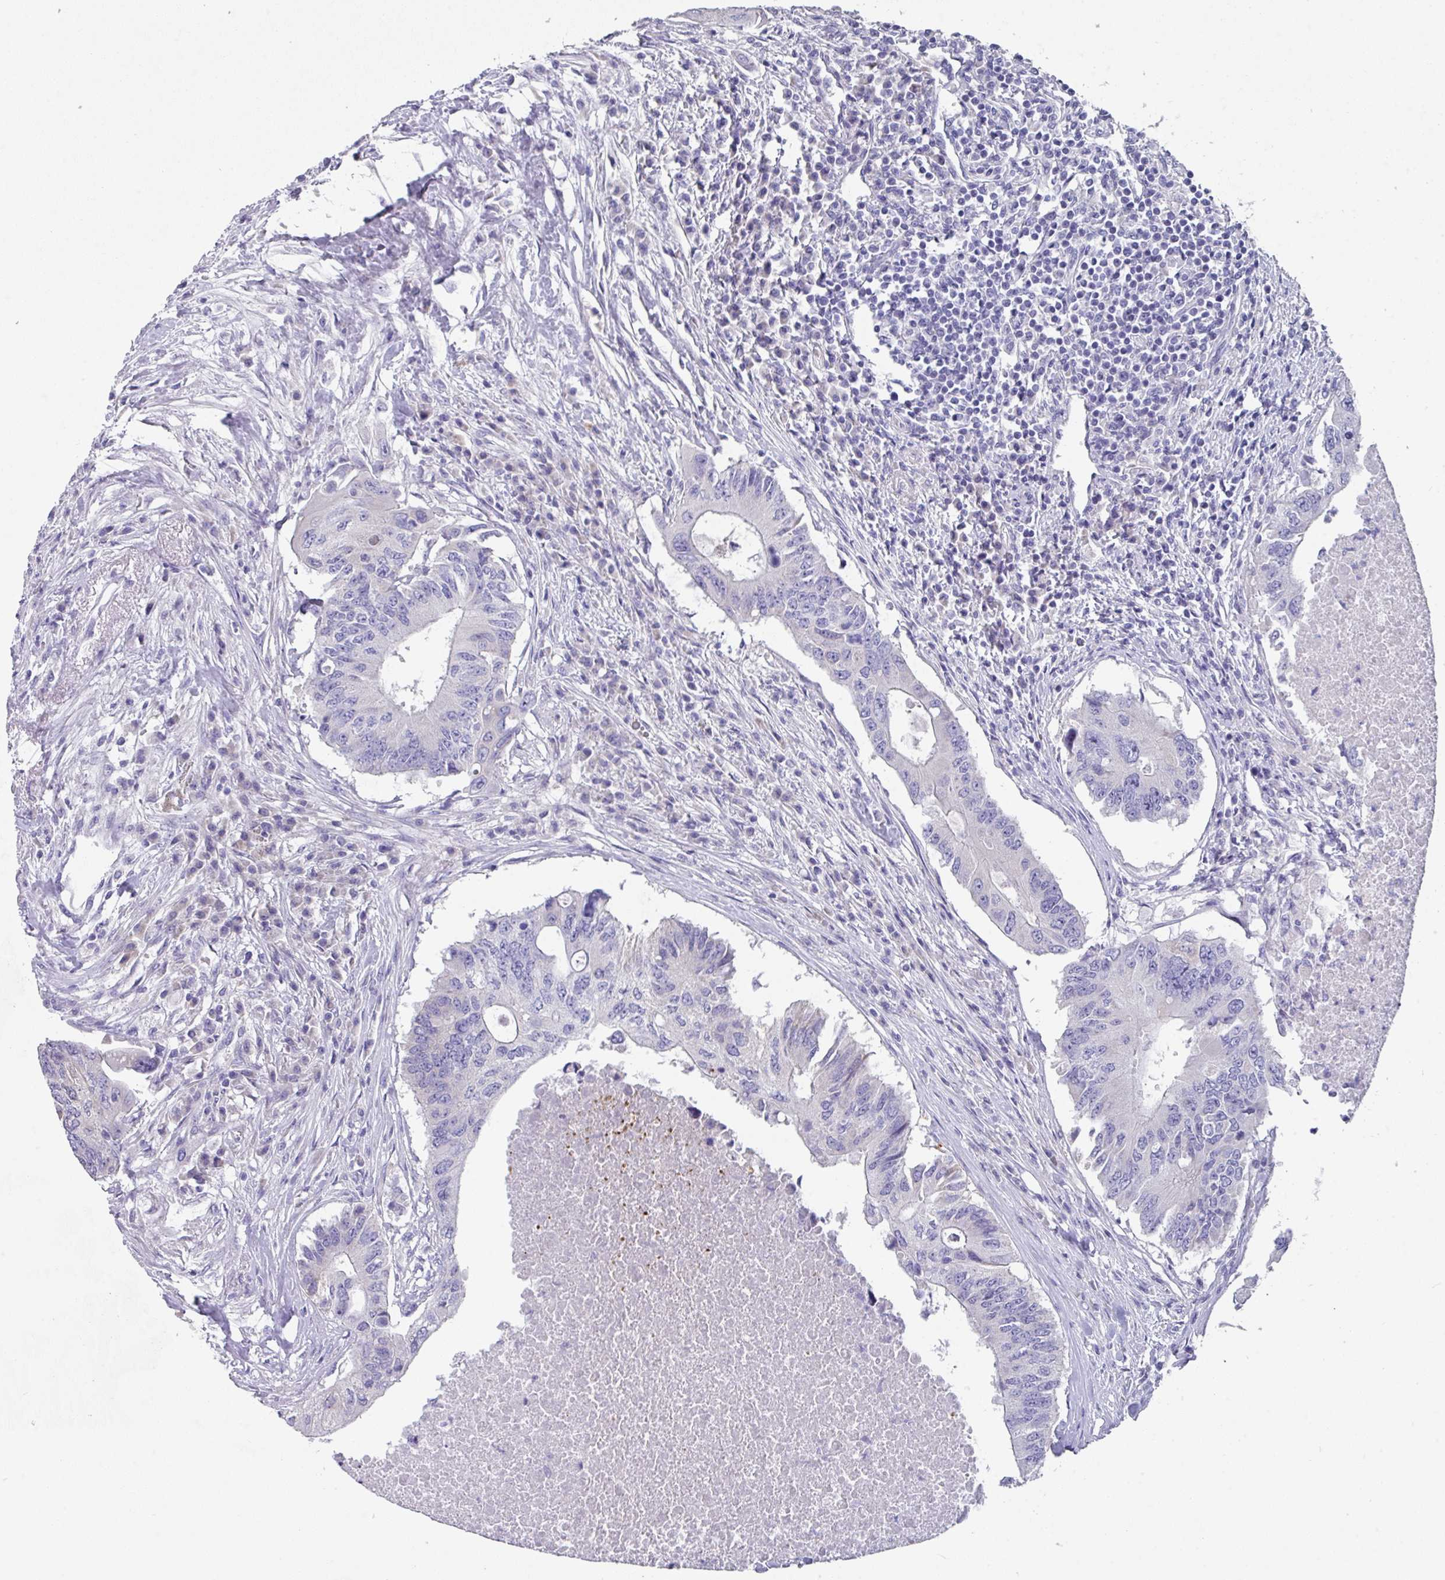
{"staining": {"intensity": "negative", "quantity": "none", "location": "none"}, "tissue": "colorectal cancer", "cell_type": "Tumor cells", "image_type": "cancer", "snomed": [{"axis": "morphology", "description": "Adenocarcinoma, NOS"}, {"axis": "topography", "description": "Colon"}], "caption": "The micrograph displays no significant positivity in tumor cells of colorectal adenocarcinoma.", "gene": "DEFB115", "patient": {"sex": "male", "age": 71}}